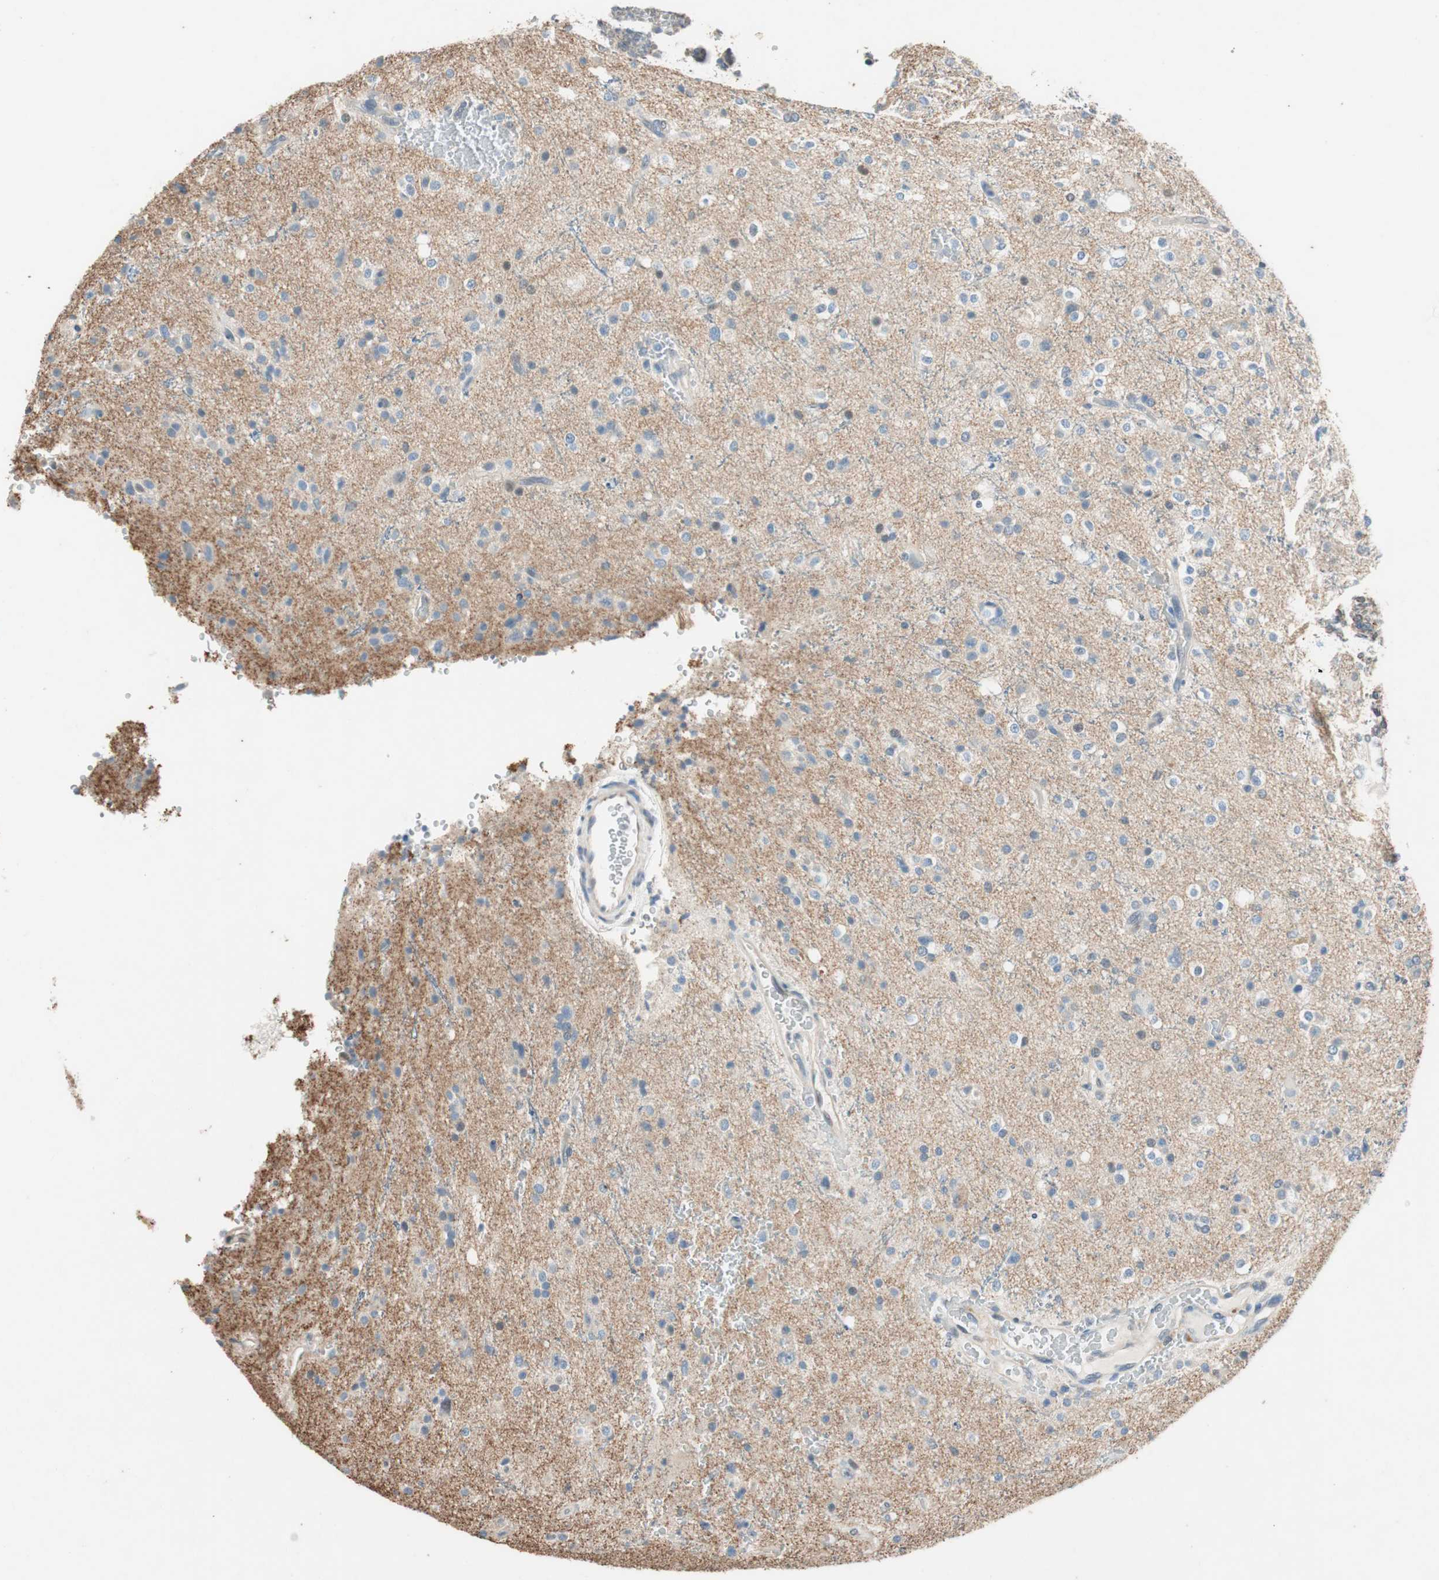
{"staining": {"intensity": "weak", "quantity": "<25%", "location": "cytoplasmic/membranous"}, "tissue": "glioma", "cell_type": "Tumor cells", "image_type": "cancer", "snomed": [{"axis": "morphology", "description": "Glioma, malignant, High grade"}, {"axis": "topography", "description": "Brain"}], "caption": "The IHC image has no significant expression in tumor cells of malignant high-grade glioma tissue.", "gene": "SERPINB5", "patient": {"sex": "male", "age": 47}}